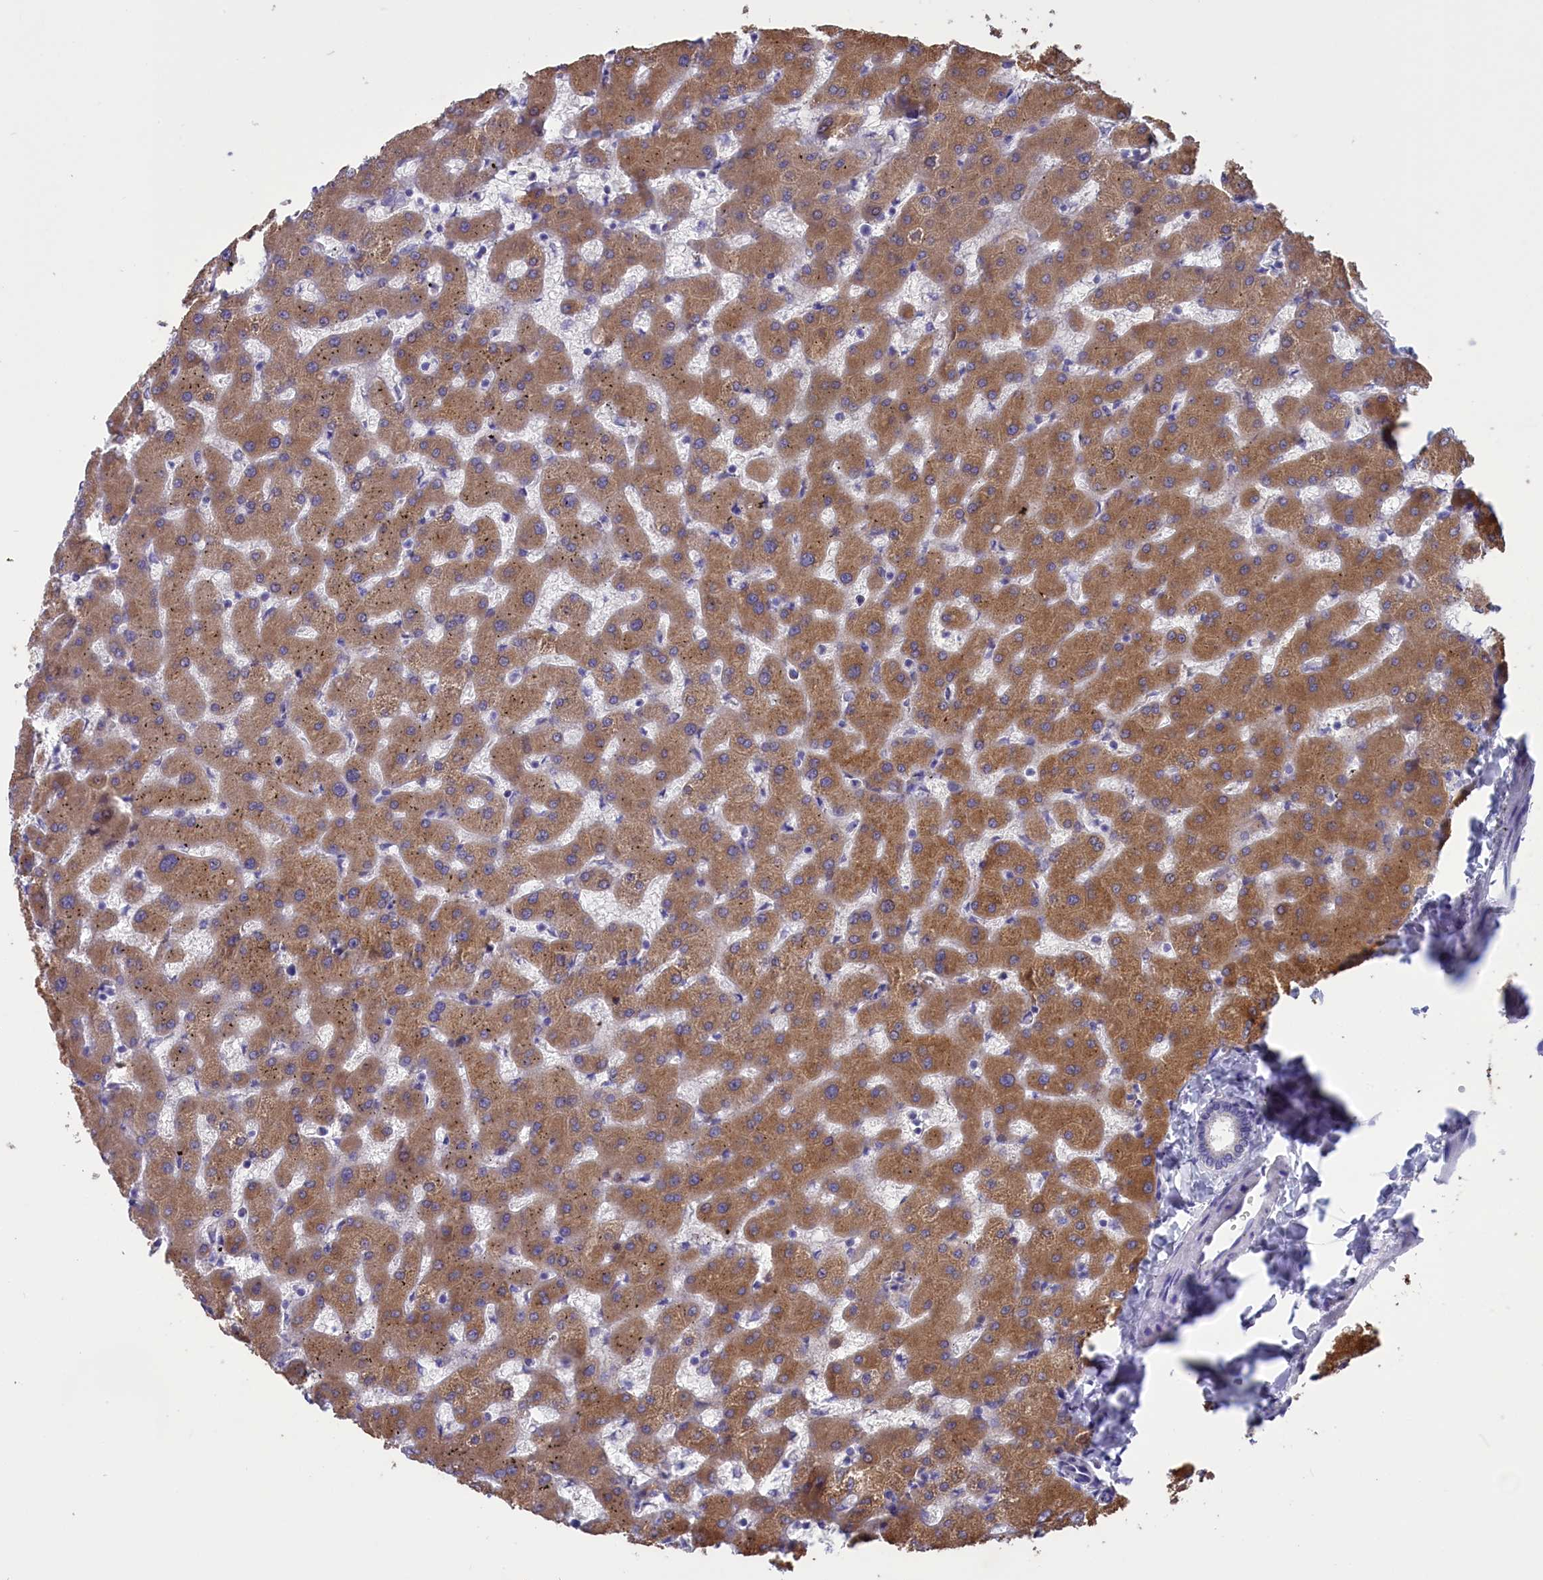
{"staining": {"intensity": "negative", "quantity": "none", "location": "none"}, "tissue": "liver", "cell_type": "Cholangiocytes", "image_type": "normal", "snomed": [{"axis": "morphology", "description": "Normal tissue, NOS"}, {"axis": "topography", "description": "Liver"}], "caption": "High magnification brightfield microscopy of normal liver stained with DAB (brown) and counterstained with hematoxylin (blue): cholangiocytes show no significant positivity.", "gene": "CYP2U1", "patient": {"sex": "female", "age": 63}}